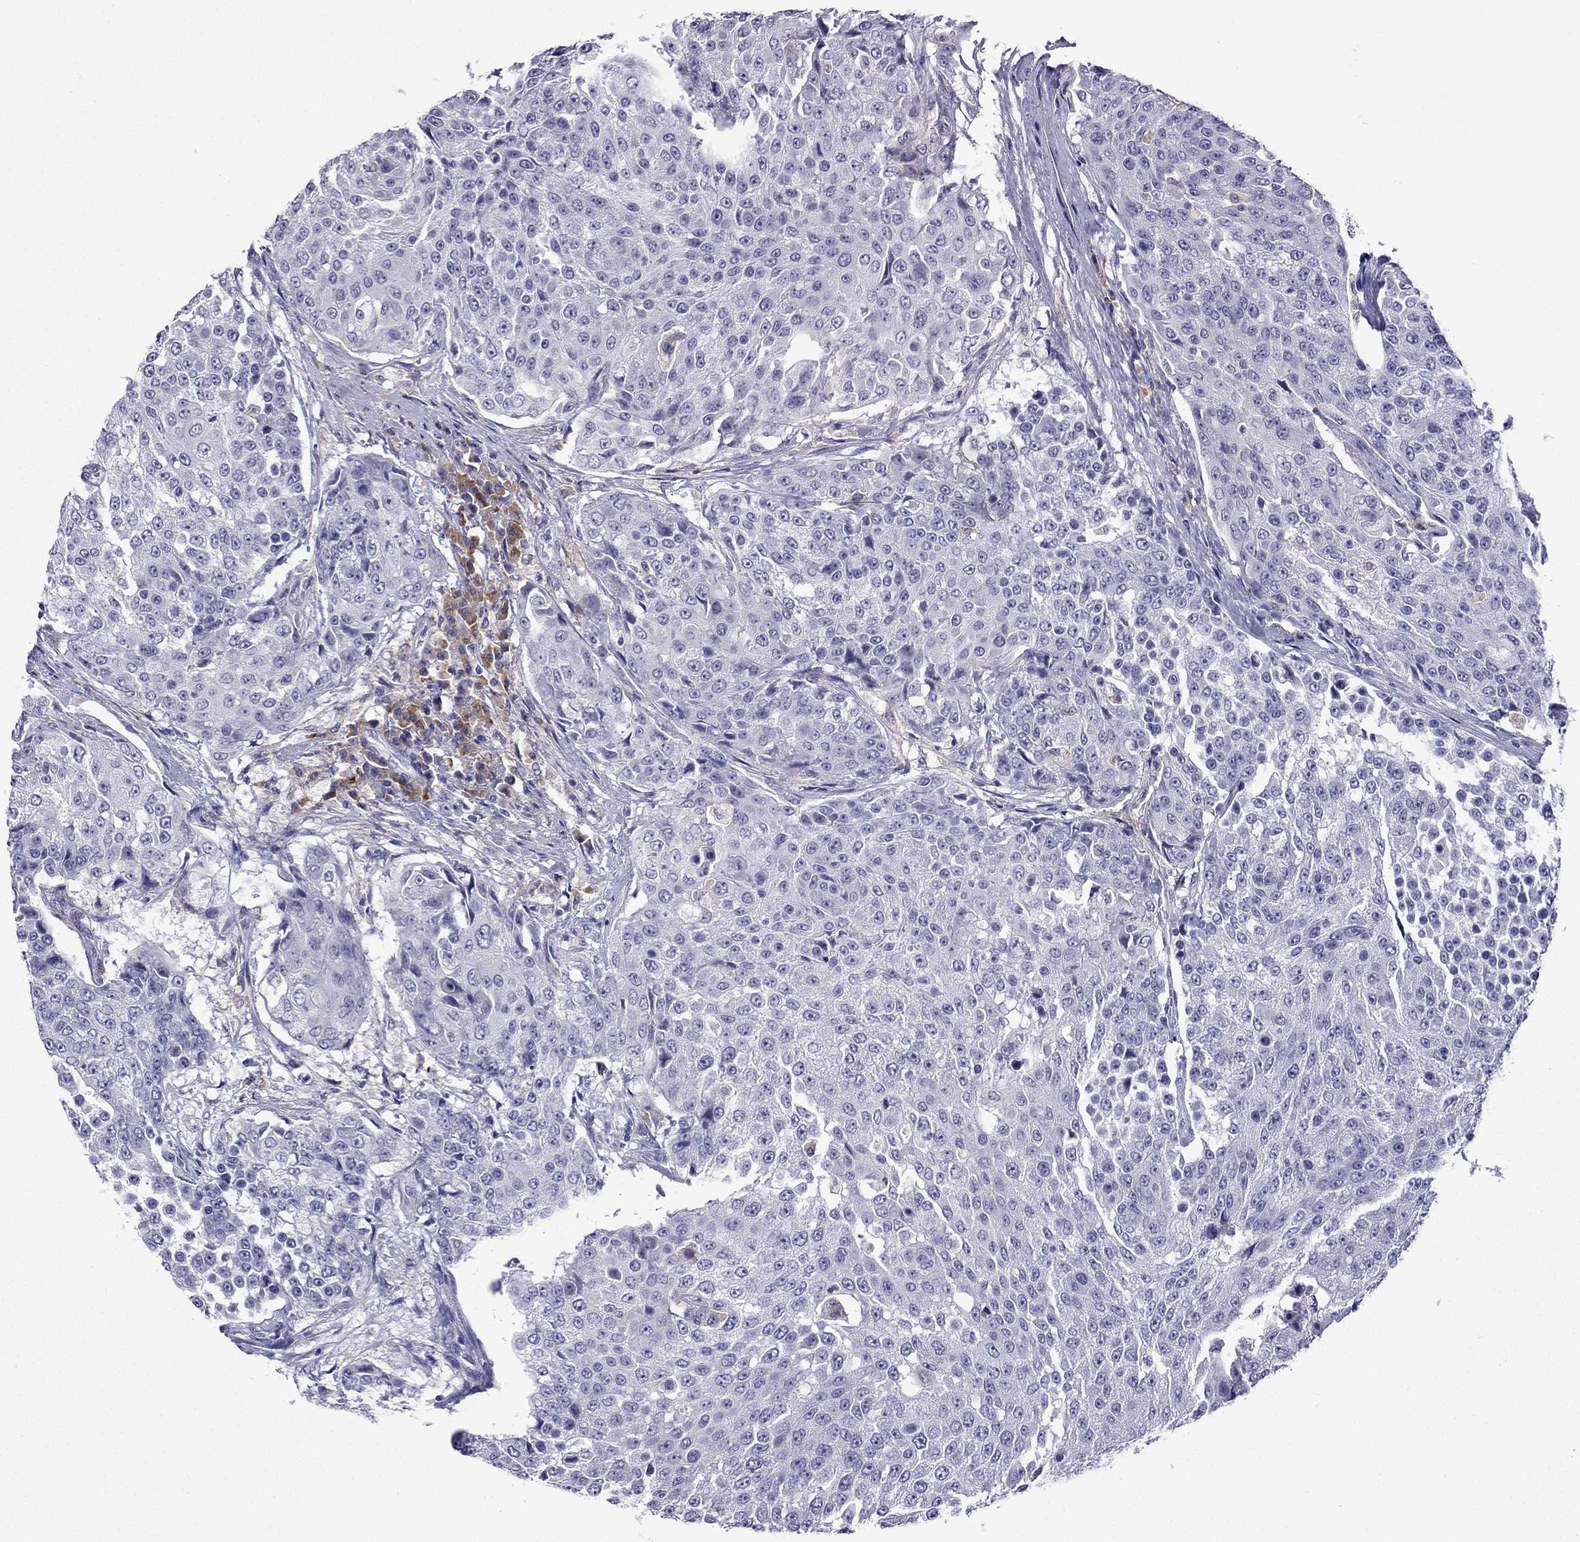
{"staining": {"intensity": "negative", "quantity": "none", "location": "none"}, "tissue": "urothelial cancer", "cell_type": "Tumor cells", "image_type": "cancer", "snomed": [{"axis": "morphology", "description": "Urothelial carcinoma, High grade"}, {"axis": "topography", "description": "Urinary bladder"}], "caption": "There is no significant staining in tumor cells of urothelial cancer. (Immunohistochemistry, brightfield microscopy, high magnification).", "gene": "TSSK4", "patient": {"sex": "female", "age": 63}}